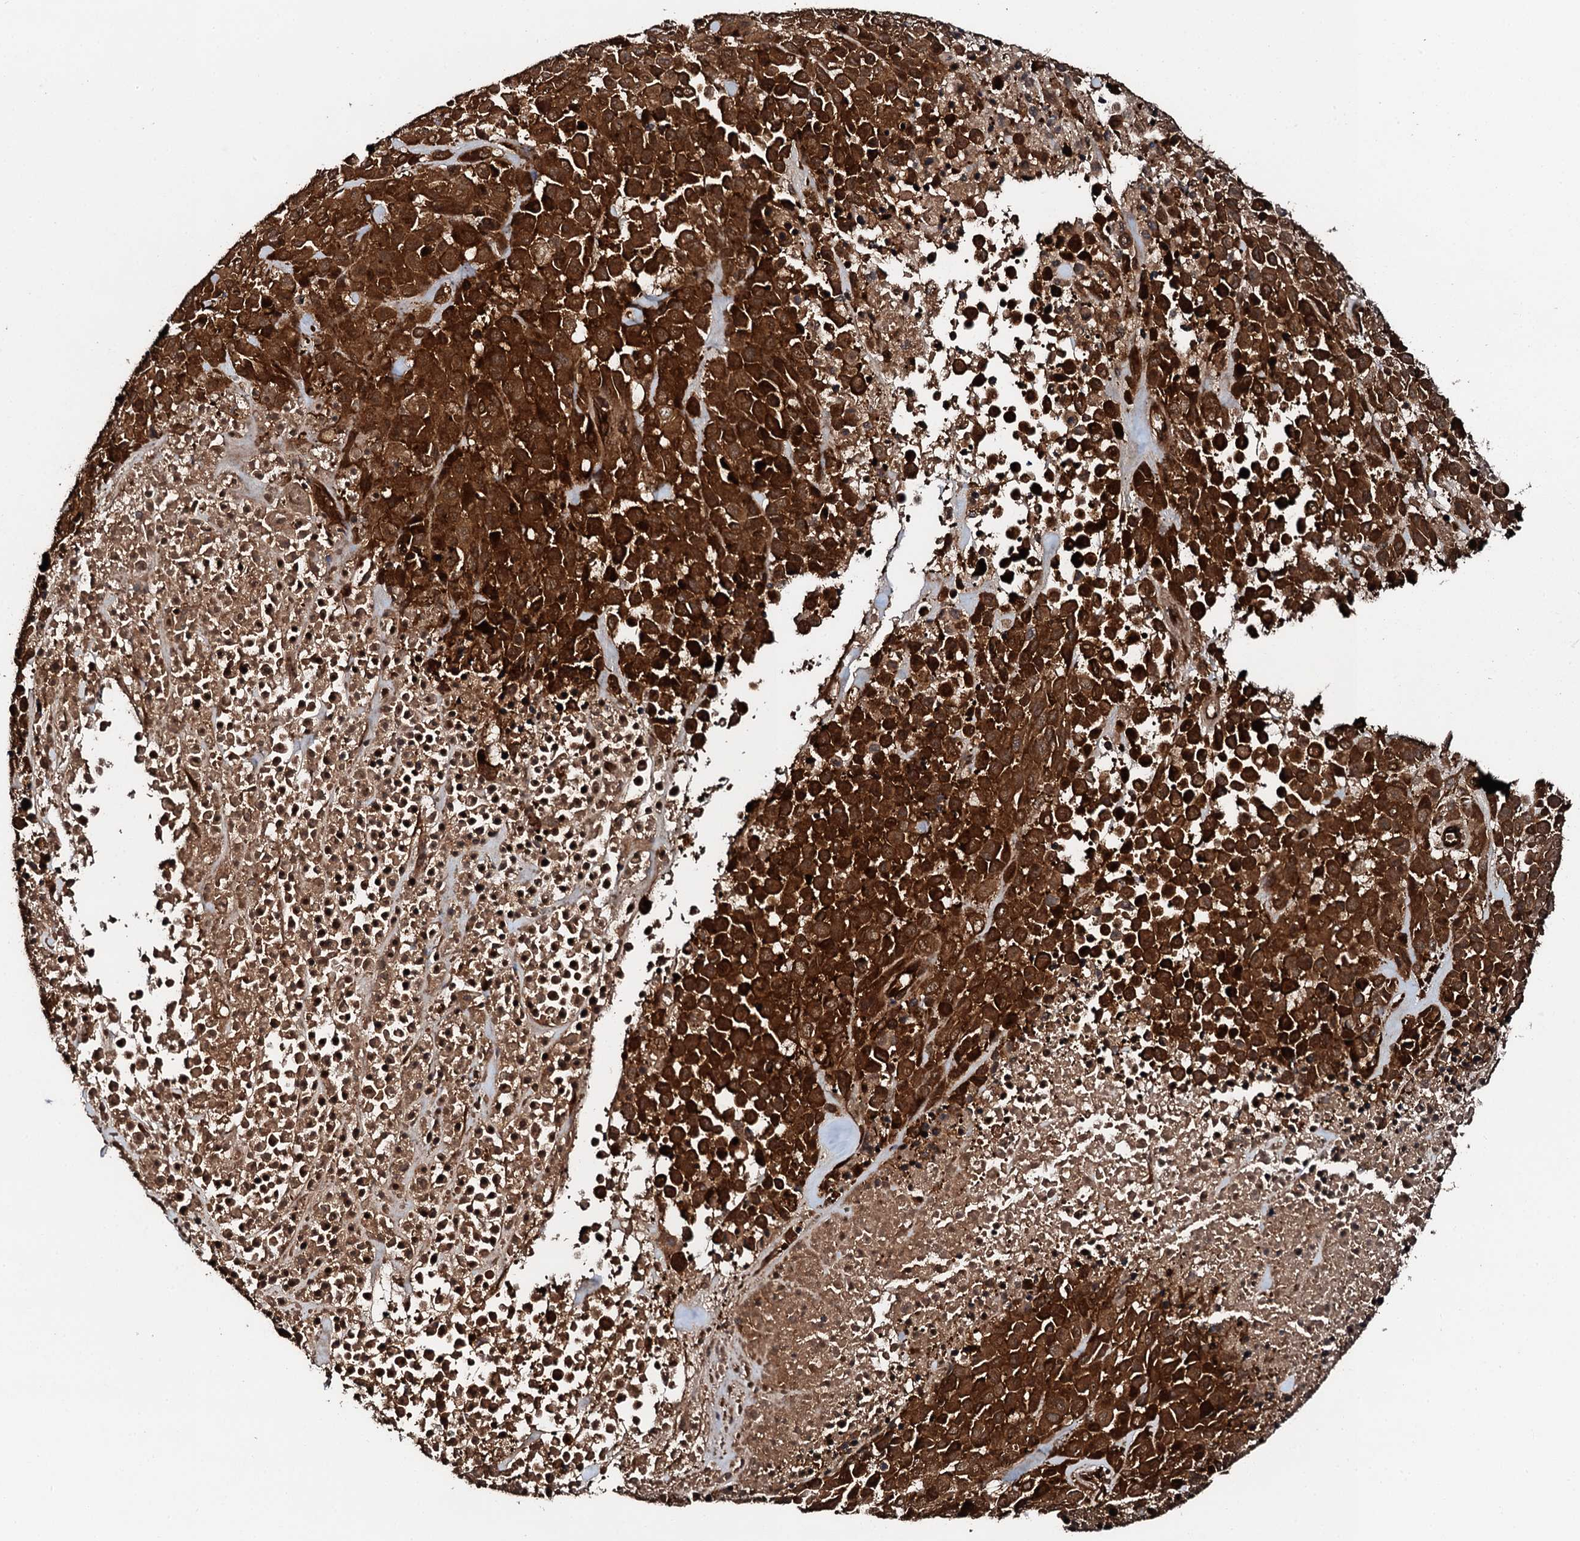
{"staining": {"intensity": "strong", "quantity": ">75%", "location": "cytoplasmic/membranous"}, "tissue": "melanoma", "cell_type": "Tumor cells", "image_type": "cancer", "snomed": [{"axis": "morphology", "description": "Malignant melanoma, Metastatic site"}, {"axis": "topography", "description": "Skin"}], "caption": "Melanoma tissue exhibits strong cytoplasmic/membranous positivity in about >75% of tumor cells (Stains: DAB in brown, nuclei in blue, Microscopy: brightfield microscopy at high magnification).", "gene": "FLYWCH1", "patient": {"sex": "female", "age": 81}}